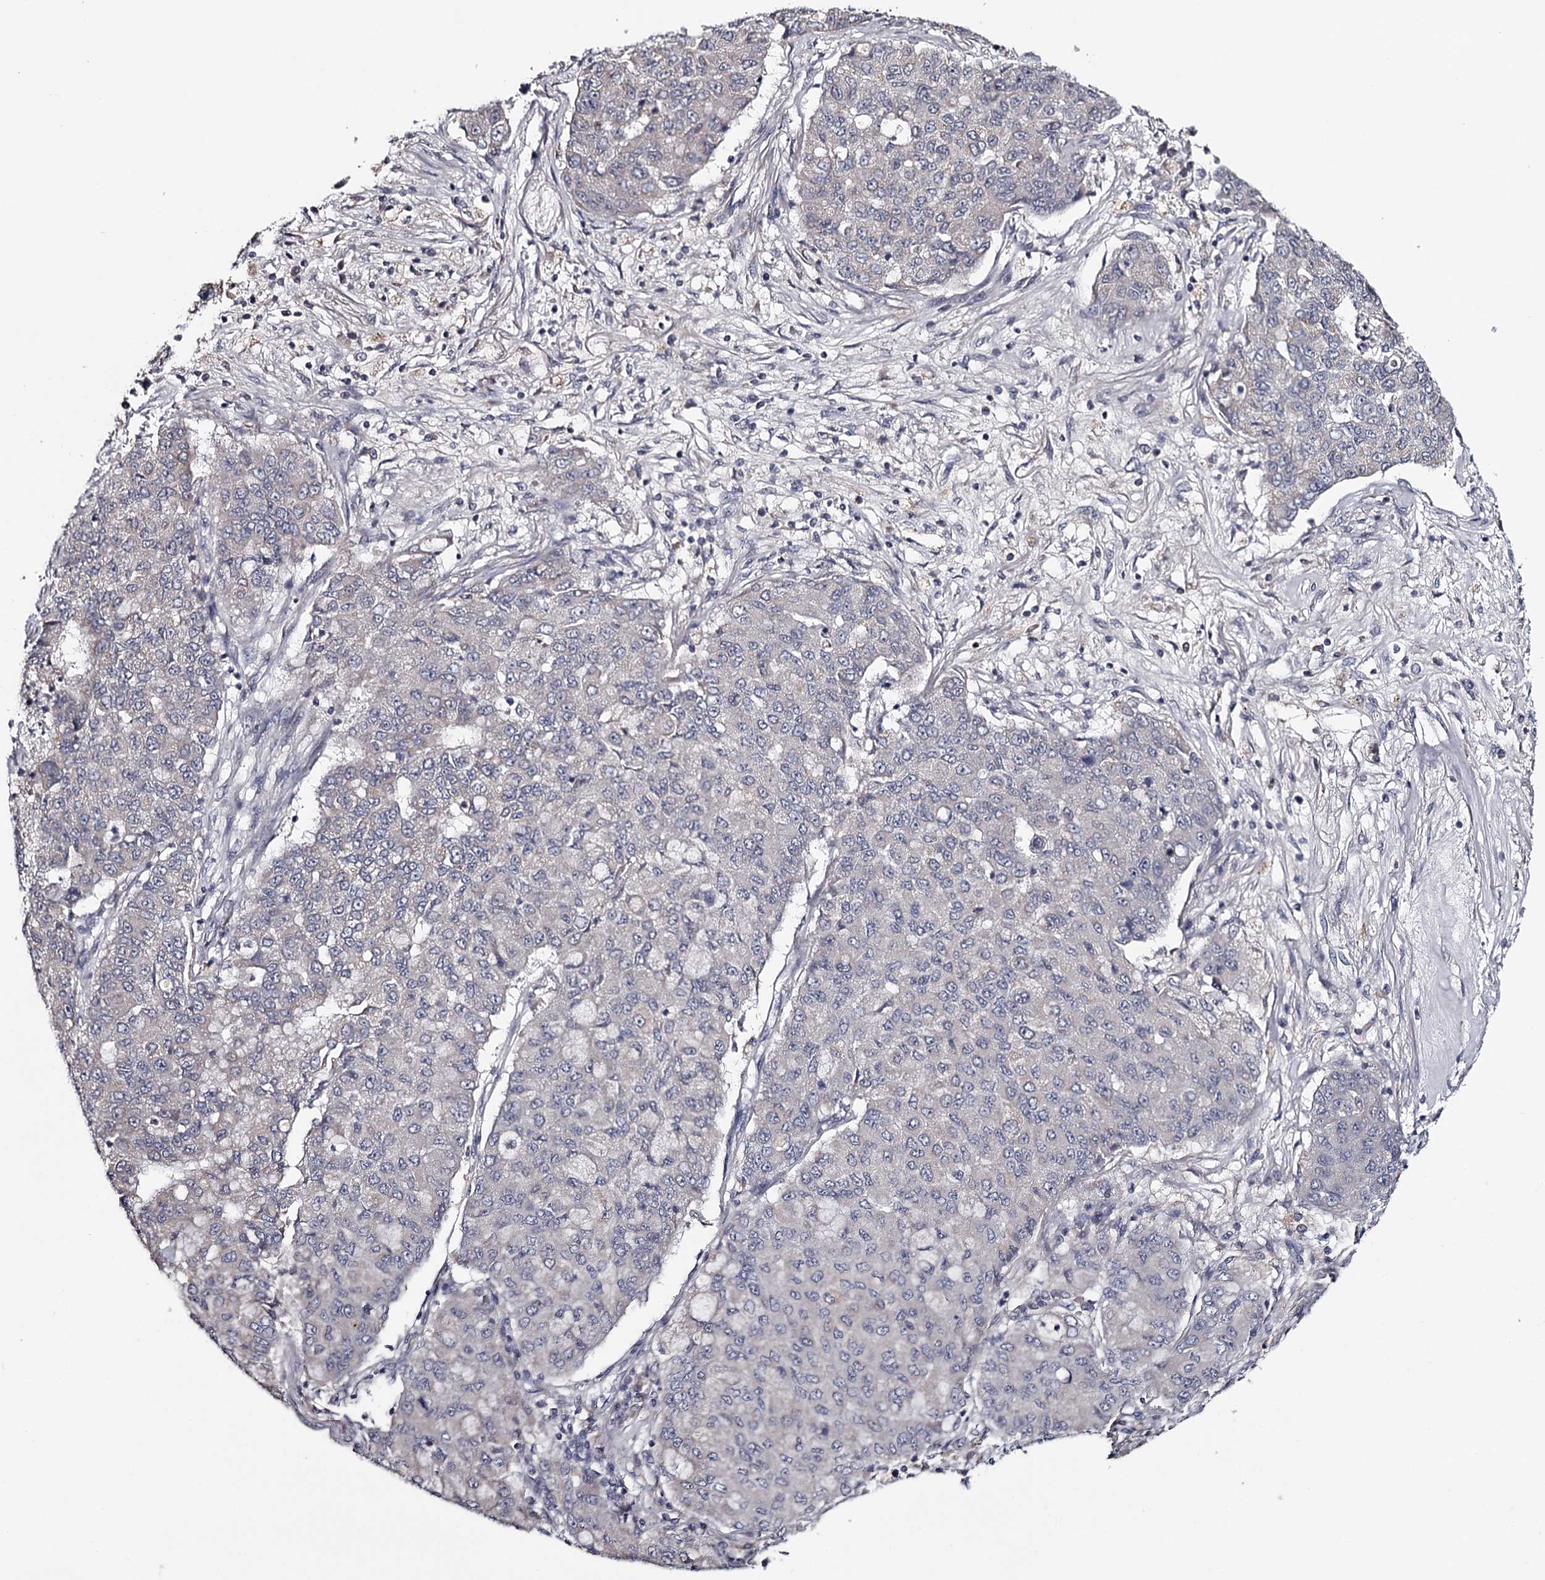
{"staining": {"intensity": "negative", "quantity": "none", "location": "none"}, "tissue": "lung cancer", "cell_type": "Tumor cells", "image_type": "cancer", "snomed": [{"axis": "morphology", "description": "Squamous cell carcinoma, NOS"}, {"axis": "topography", "description": "Lung"}], "caption": "Image shows no significant protein expression in tumor cells of lung cancer. (DAB (3,3'-diaminobenzidine) immunohistochemistry, high magnification).", "gene": "GTSF1", "patient": {"sex": "male", "age": 74}}